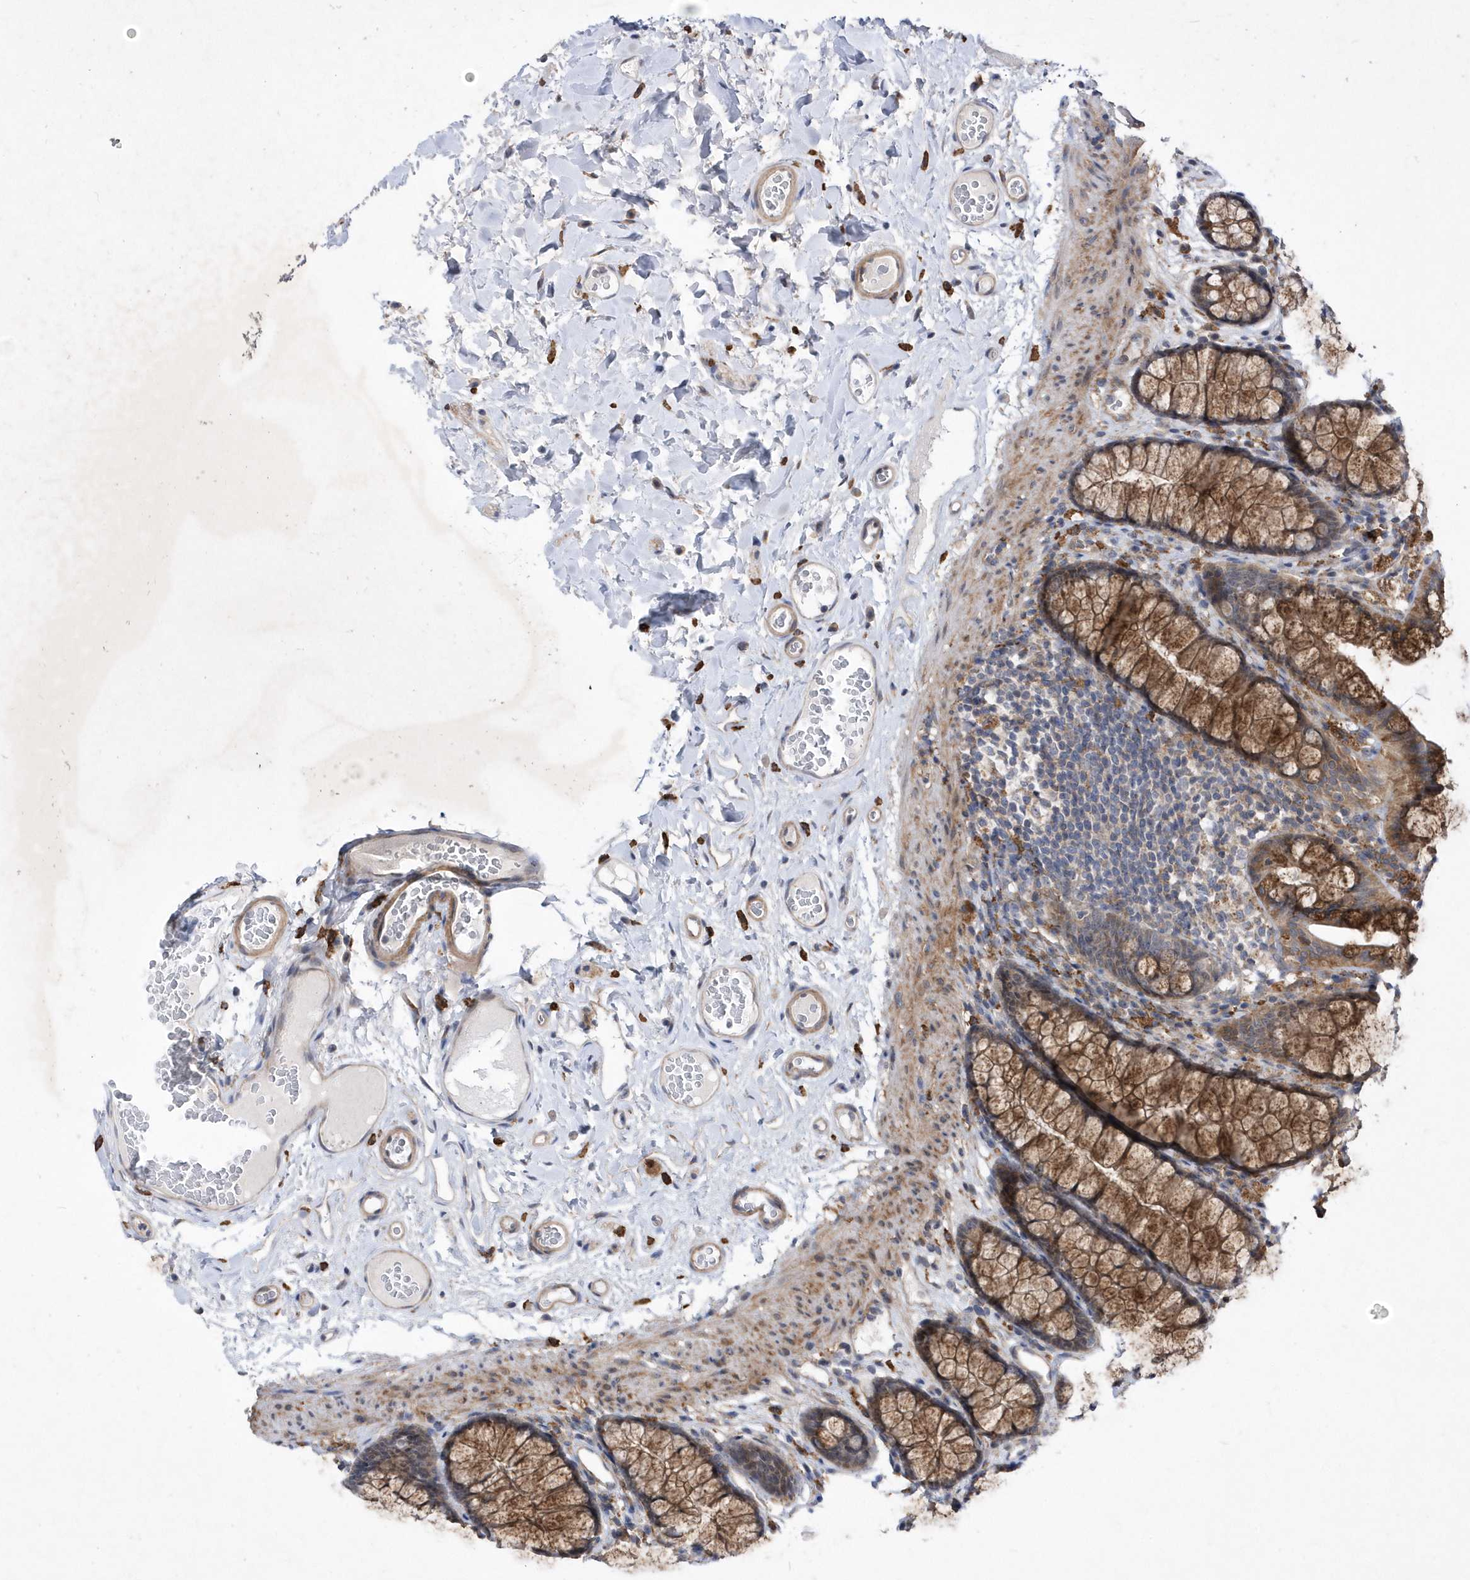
{"staining": {"intensity": "weak", "quantity": ">75%", "location": "cytoplasmic/membranous"}, "tissue": "colon", "cell_type": "Endothelial cells", "image_type": "normal", "snomed": [{"axis": "morphology", "description": "Normal tissue, NOS"}, {"axis": "topography", "description": "Colon"}], "caption": "This is an image of immunohistochemistry staining of benign colon, which shows weak expression in the cytoplasmic/membranous of endothelial cells.", "gene": "LONRF2", "patient": {"sex": "female", "age": 55}}